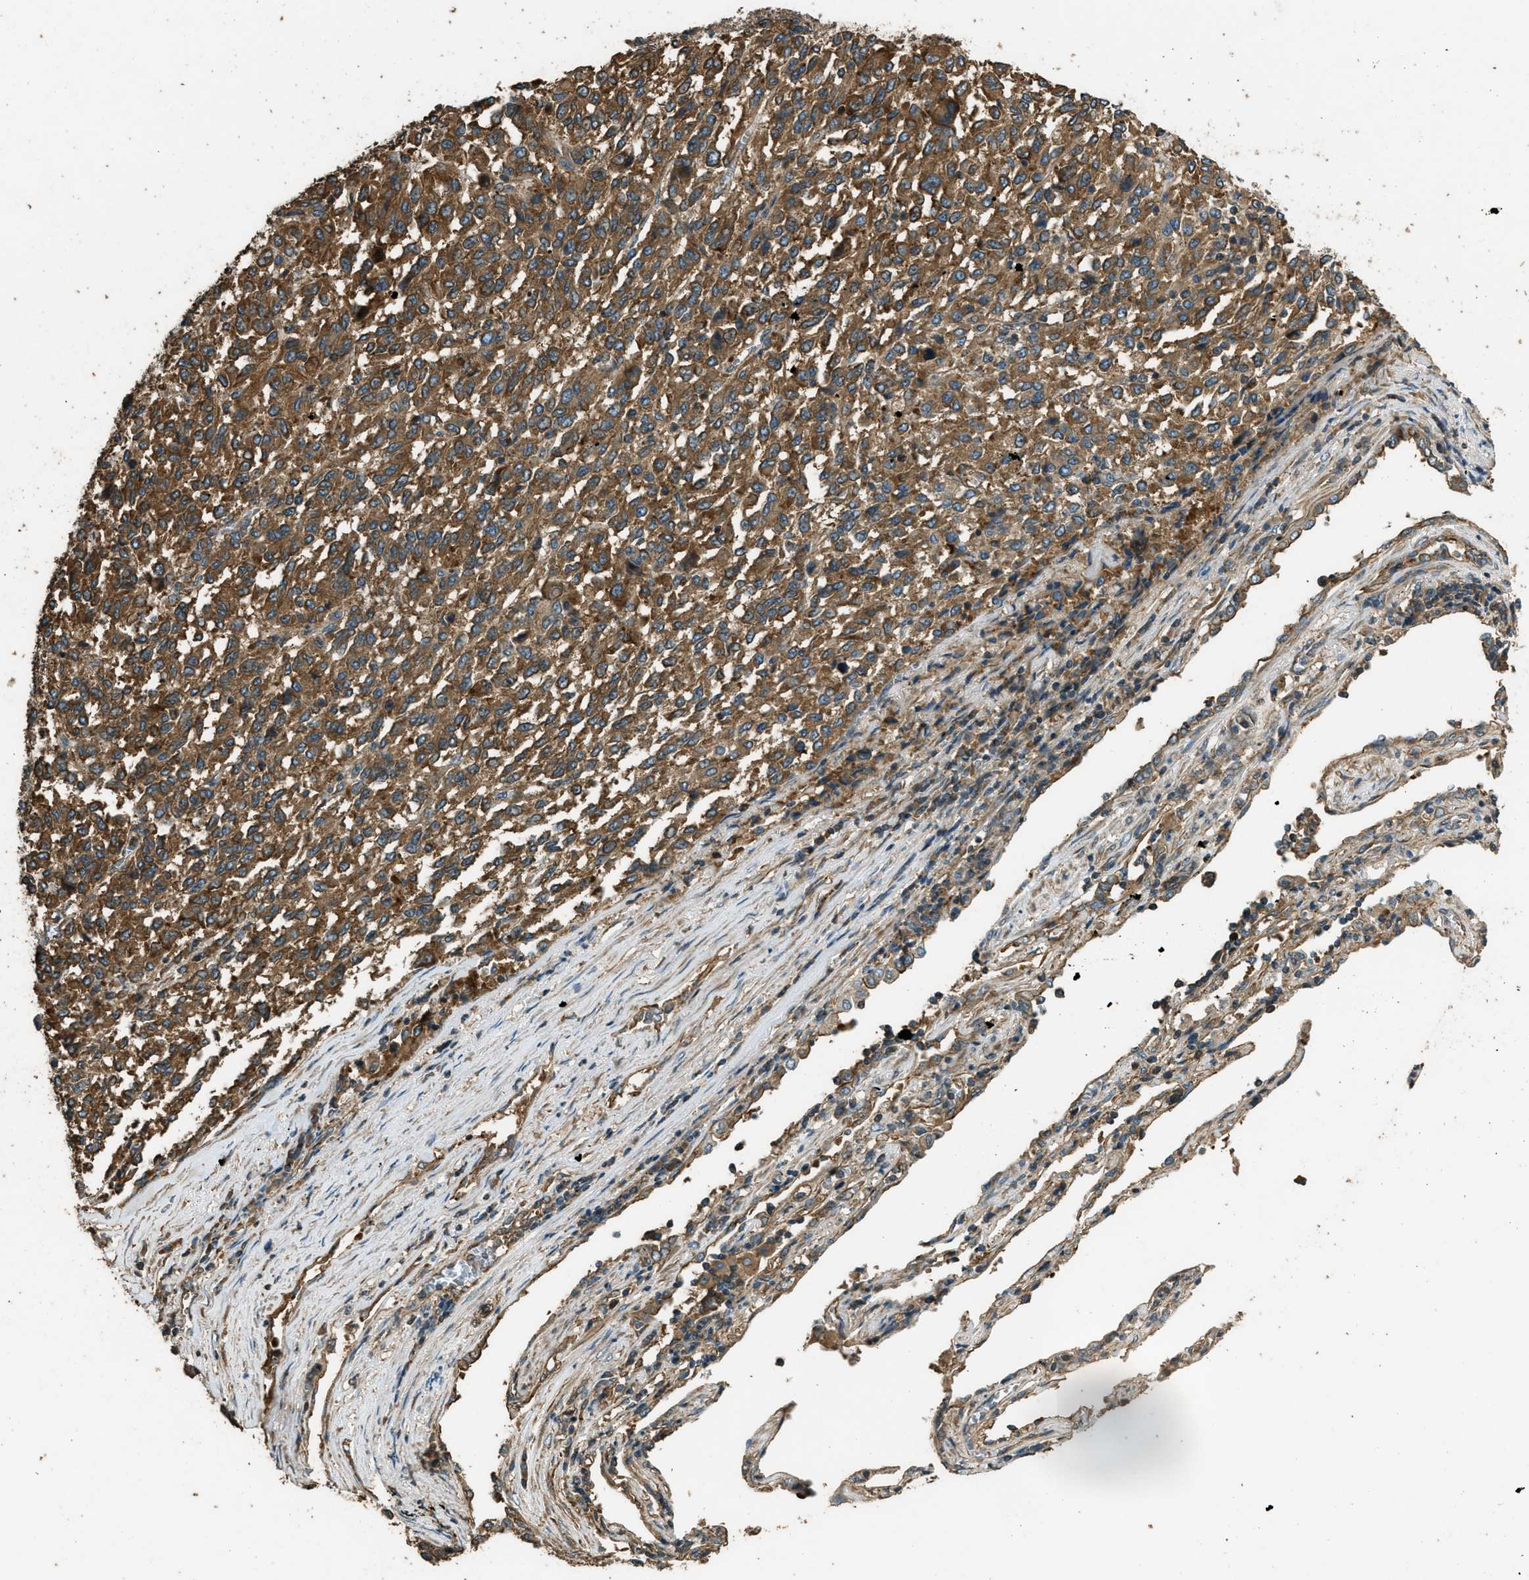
{"staining": {"intensity": "moderate", "quantity": ">75%", "location": "cytoplasmic/membranous"}, "tissue": "melanoma", "cell_type": "Tumor cells", "image_type": "cancer", "snomed": [{"axis": "morphology", "description": "Malignant melanoma, Metastatic site"}, {"axis": "topography", "description": "Lung"}], "caption": "The immunohistochemical stain labels moderate cytoplasmic/membranous positivity in tumor cells of malignant melanoma (metastatic site) tissue.", "gene": "MARS1", "patient": {"sex": "male", "age": 64}}